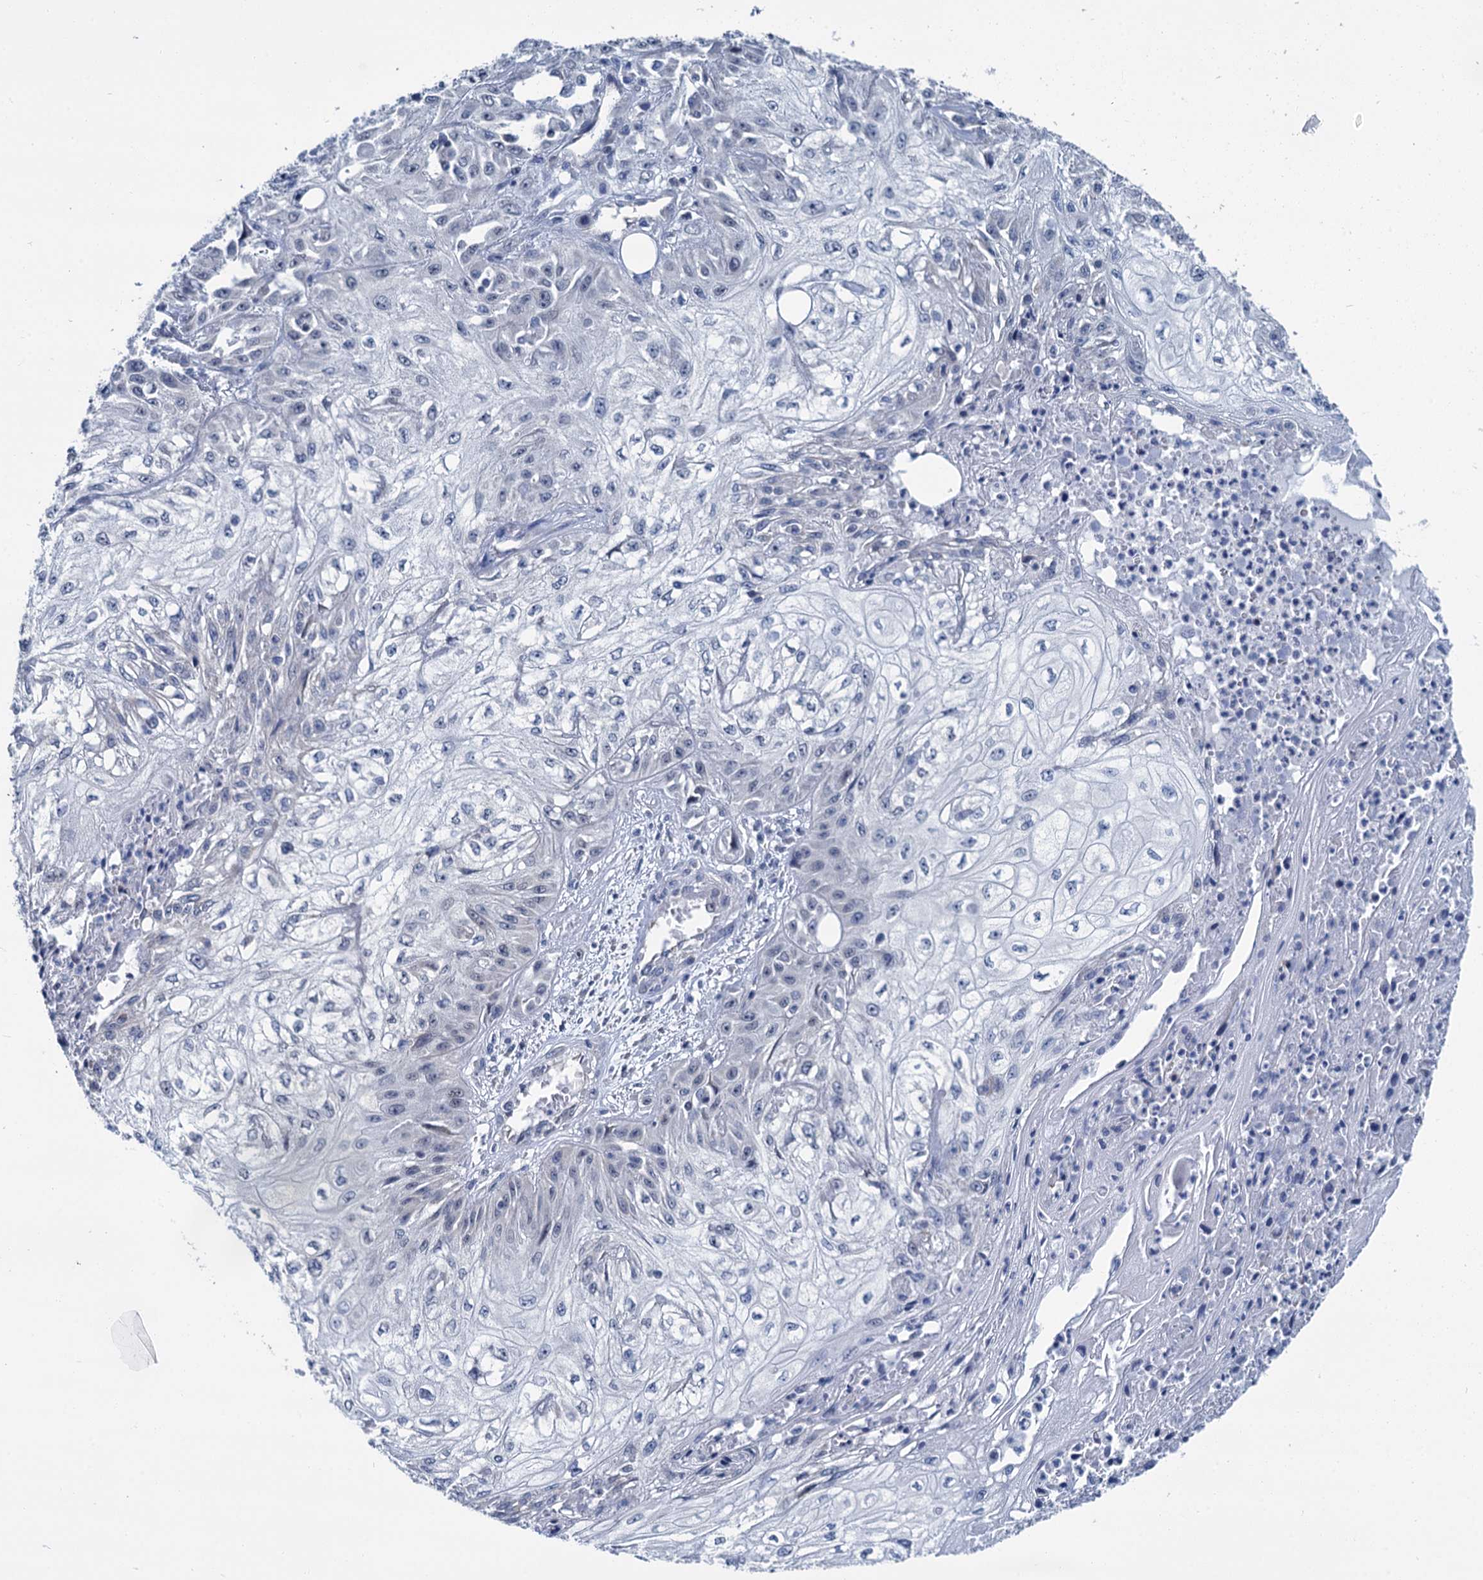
{"staining": {"intensity": "negative", "quantity": "none", "location": "none"}, "tissue": "skin cancer", "cell_type": "Tumor cells", "image_type": "cancer", "snomed": [{"axis": "morphology", "description": "Squamous cell carcinoma, NOS"}, {"axis": "morphology", "description": "Squamous cell carcinoma, metastatic, NOS"}, {"axis": "topography", "description": "Skin"}, {"axis": "topography", "description": "Lymph node"}], "caption": "Tumor cells show no significant expression in skin cancer (squamous cell carcinoma).", "gene": "MIOX", "patient": {"sex": "male", "age": 75}}